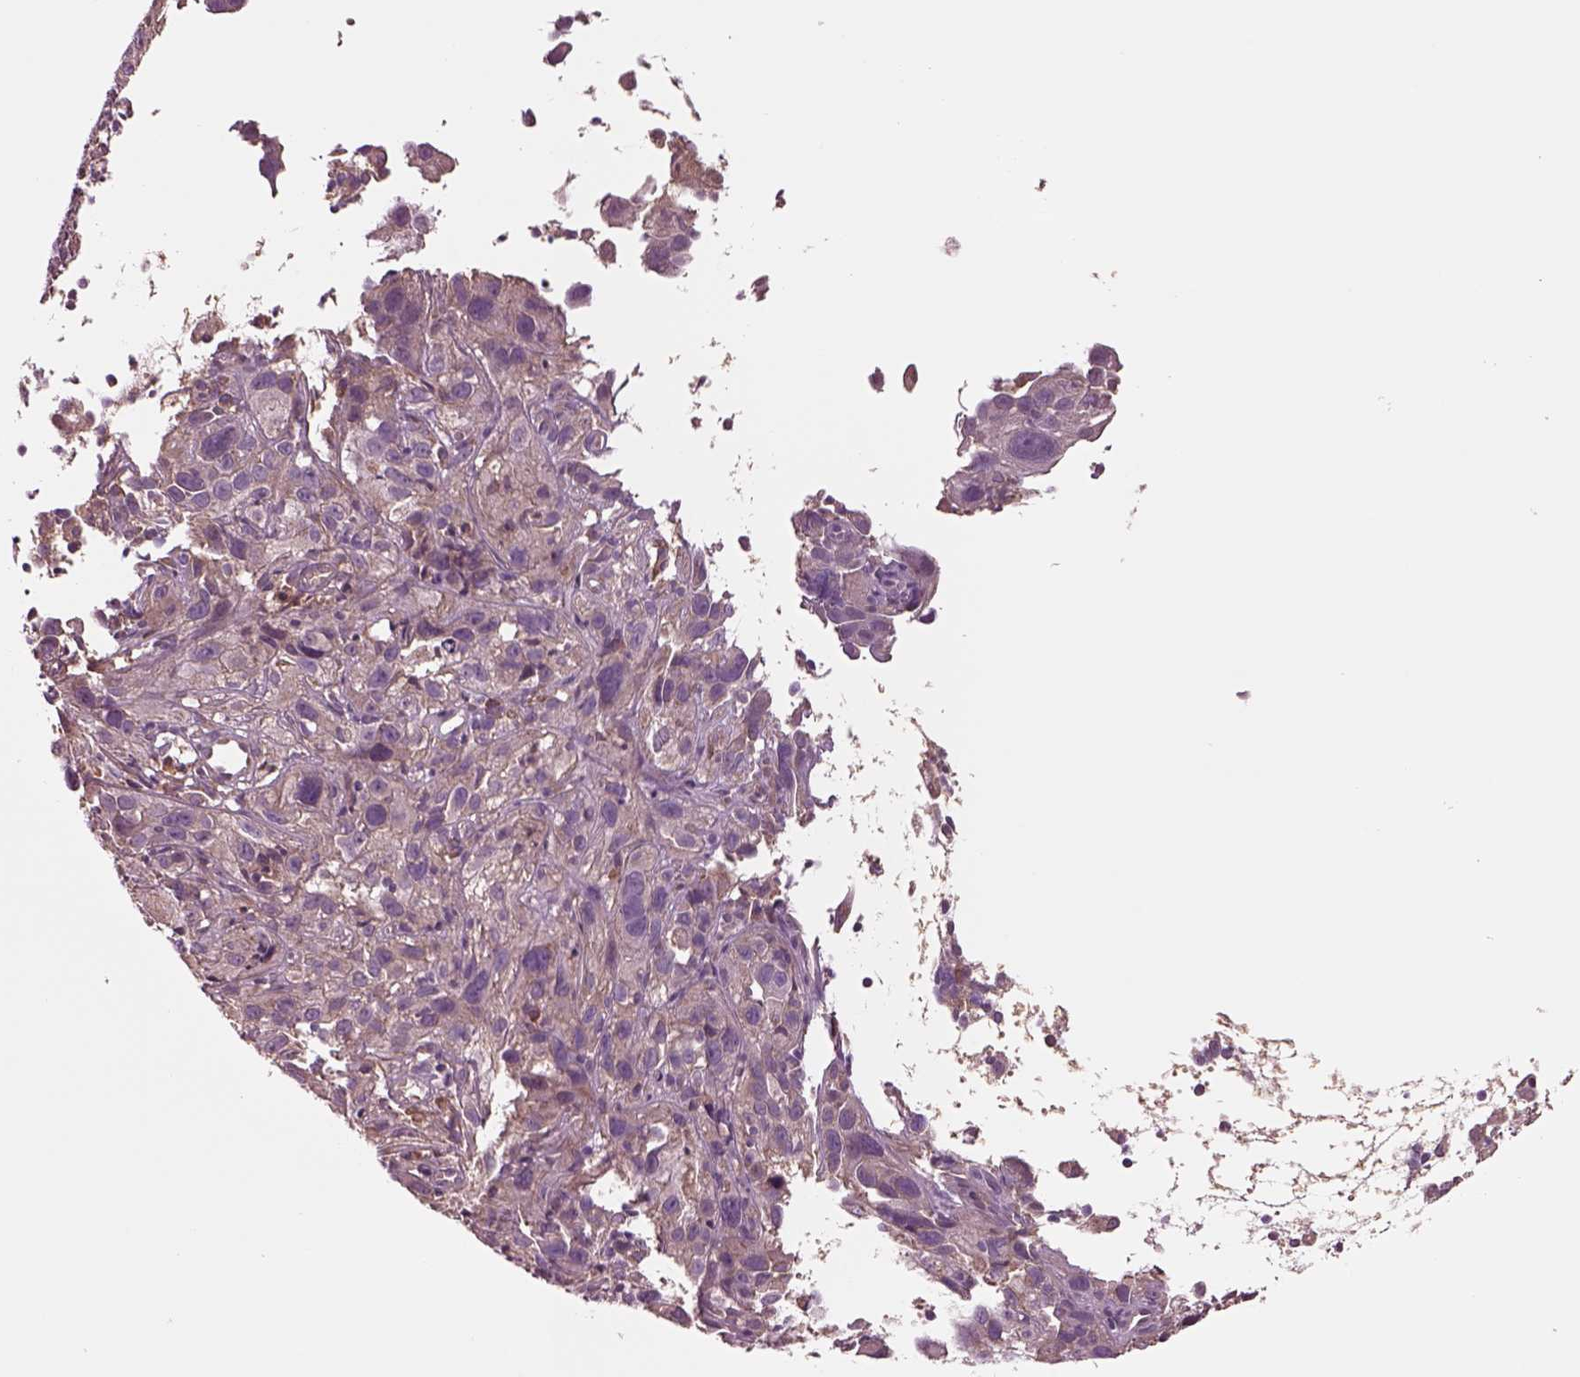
{"staining": {"intensity": "negative", "quantity": "none", "location": "none"}, "tissue": "cervical cancer", "cell_type": "Tumor cells", "image_type": "cancer", "snomed": [{"axis": "morphology", "description": "Squamous cell carcinoma, NOS"}, {"axis": "topography", "description": "Cervix"}], "caption": "An immunohistochemistry (IHC) micrograph of cervical squamous cell carcinoma is shown. There is no staining in tumor cells of cervical squamous cell carcinoma.", "gene": "HTR1B", "patient": {"sex": "female", "age": 37}}